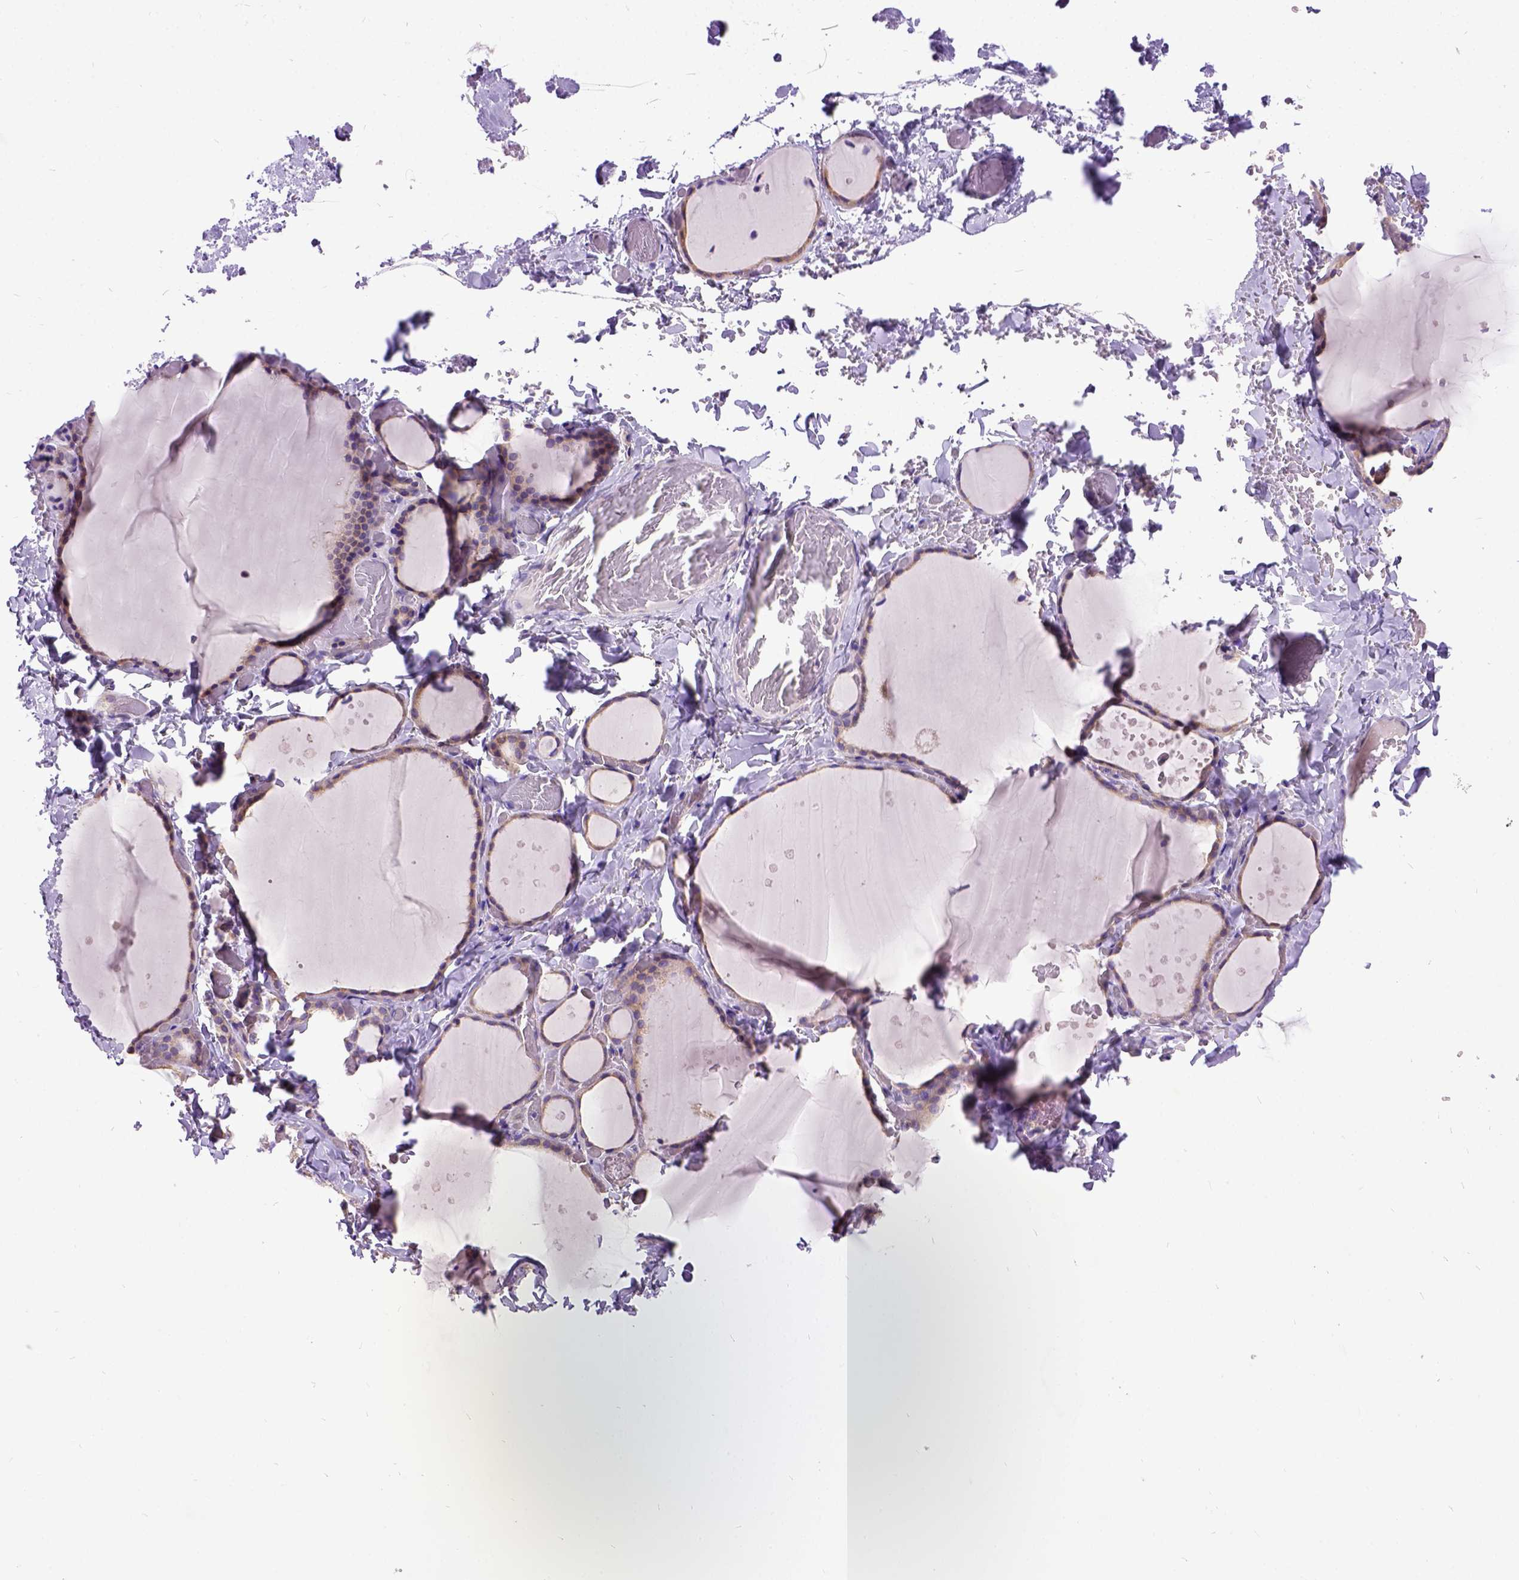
{"staining": {"intensity": "weak", "quantity": ">75%", "location": "cytoplasmic/membranous"}, "tissue": "thyroid gland", "cell_type": "Glandular cells", "image_type": "normal", "snomed": [{"axis": "morphology", "description": "Normal tissue, NOS"}, {"axis": "topography", "description": "Thyroid gland"}], "caption": "High-magnification brightfield microscopy of normal thyroid gland stained with DAB (brown) and counterstained with hematoxylin (blue). glandular cells exhibit weak cytoplasmic/membranous positivity is appreciated in approximately>75% of cells.", "gene": "CFAP54", "patient": {"sex": "female", "age": 36}}